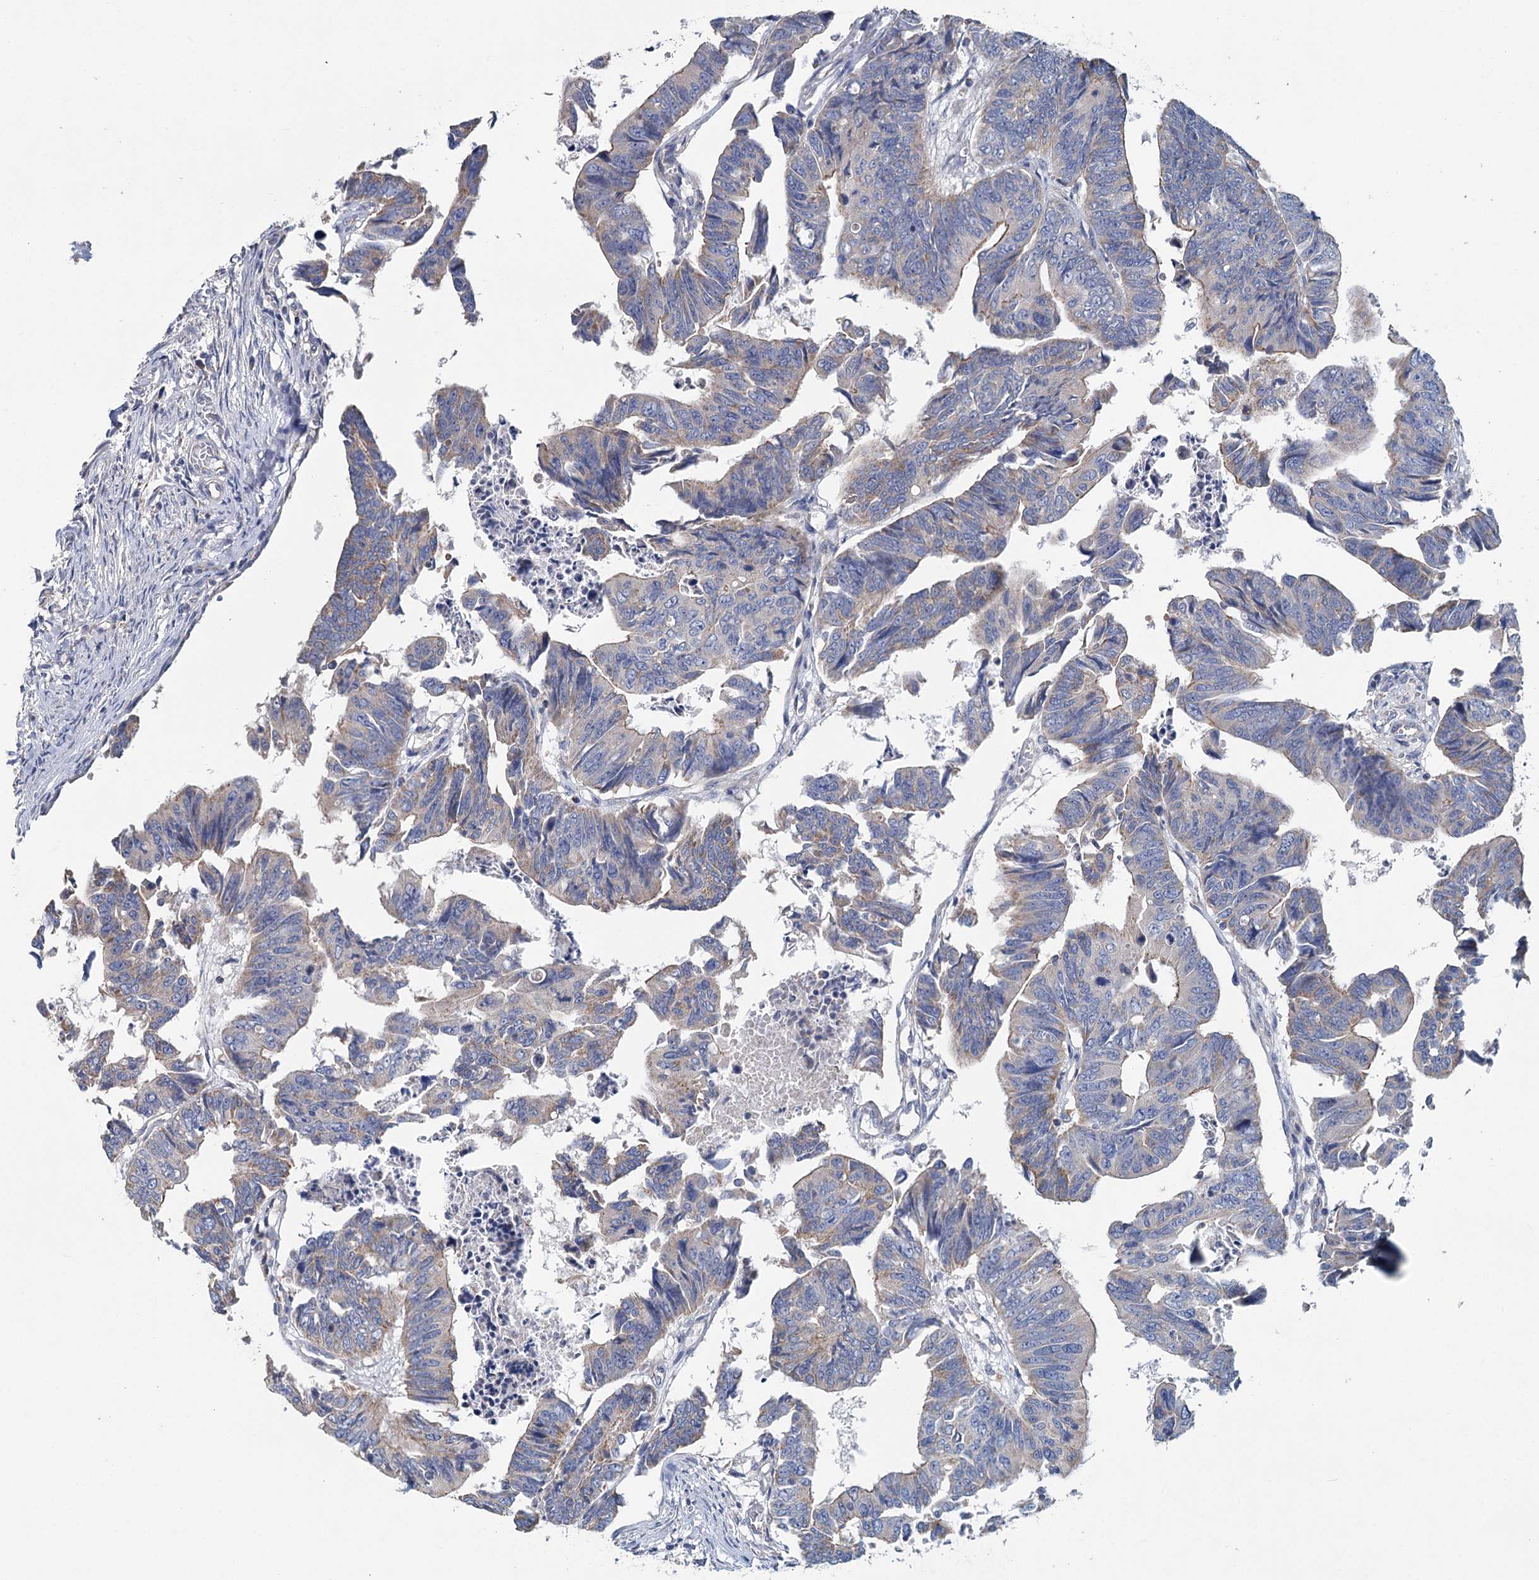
{"staining": {"intensity": "weak", "quantity": "<25%", "location": "cytoplasmic/membranous"}, "tissue": "colorectal cancer", "cell_type": "Tumor cells", "image_type": "cancer", "snomed": [{"axis": "morphology", "description": "Adenocarcinoma, NOS"}, {"axis": "topography", "description": "Rectum"}], "caption": "Immunohistochemical staining of colorectal cancer (adenocarcinoma) demonstrates no significant positivity in tumor cells.", "gene": "ANKRD16", "patient": {"sex": "female", "age": 65}}